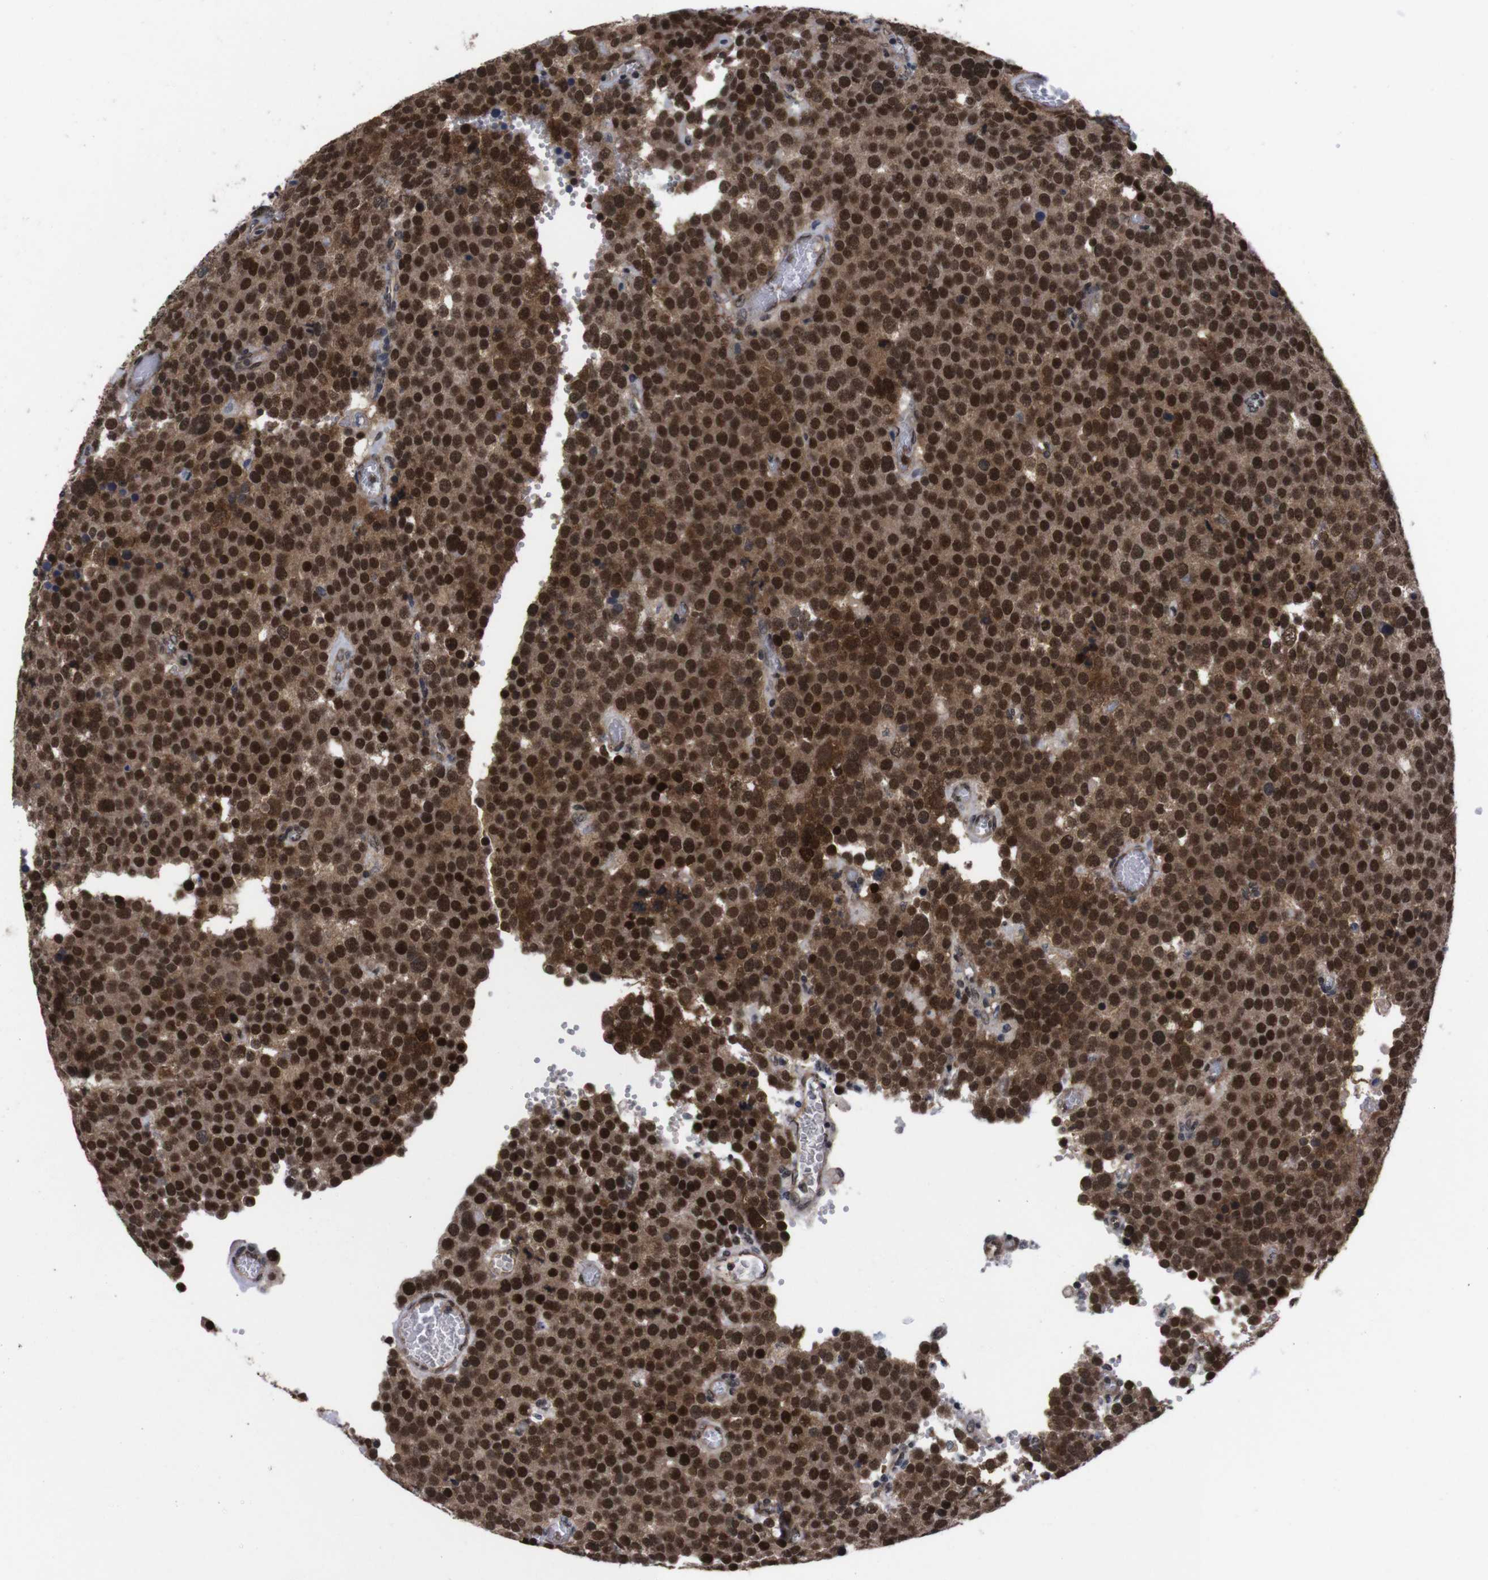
{"staining": {"intensity": "strong", "quantity": ">75%", "location": "cytoplasmic/membranous,nuclear"}, "tissue": "testis cancer", "cell_type": "Tumor cells", "image_type": "cancer", "snomed": [{"axis": "morphology", "description": "Normal tissue, NOS"}, {"axis": "morphology", "description": "Seminoma, NOS"}, {"axis": "topography", "description": "Testis"}], "caption": "Immunohistochemical staining of testis seminoma reveals strong cytoplasmic/membranous and nuclear protein staining in approximately >75% of tumor cells. (brown staining indicates protein expression, while blue staining denotes nuclei).", "gene": "UBQLN2", "patient": {"sex": "male", "age": 71}}